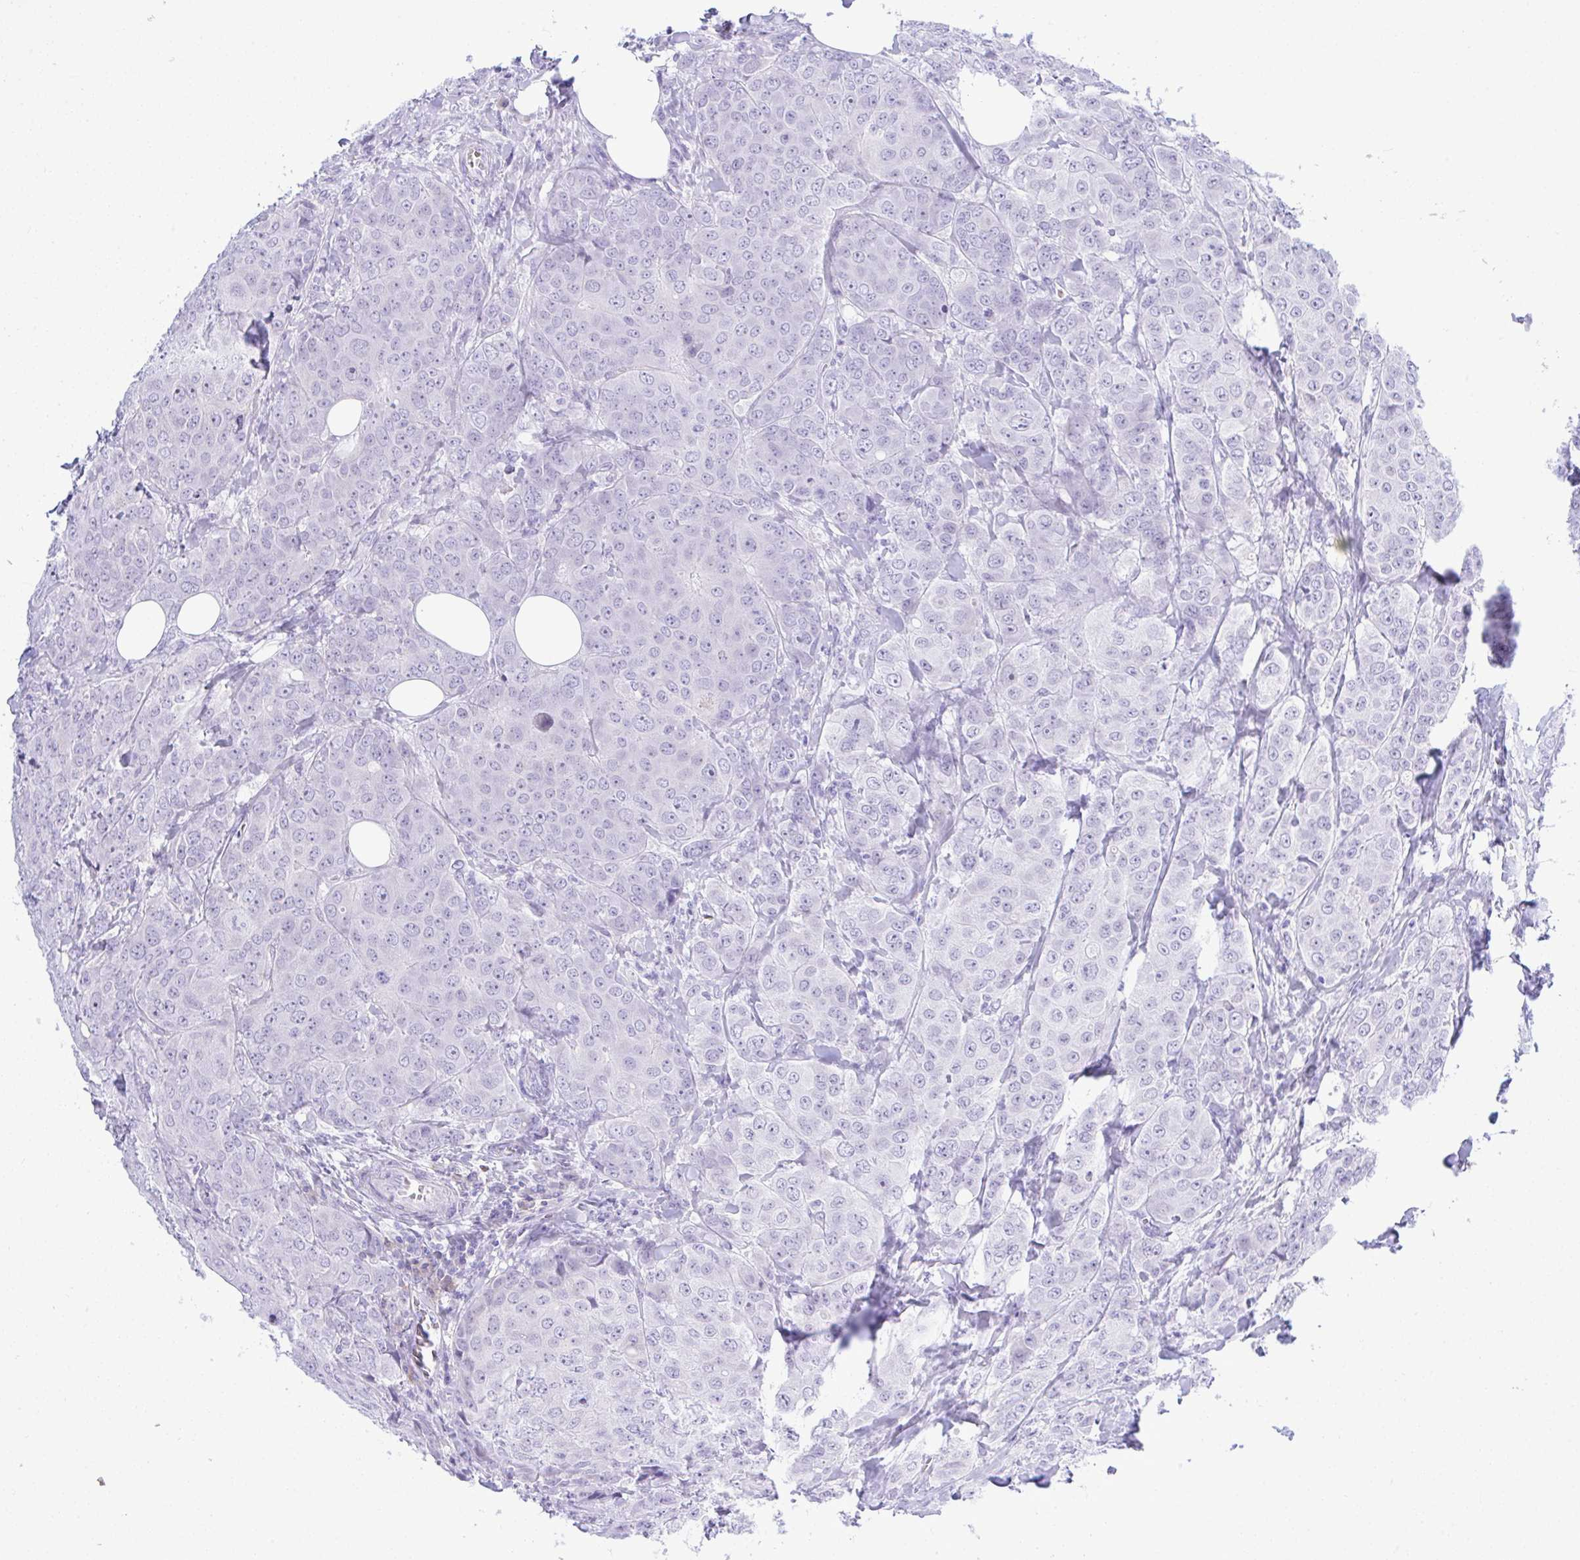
{"staining": {"intensity": "negative", "quantity": "none", "location": "none"}, "tissue": "breast cancer", "cell_type": "Tumor cells", "image_type": "cancer", "snomed": [{"axis": "morphology", "description": "Duct carcinoma"}, {"axis": "topography", "description": "Breast"}], "caption": "Immunohistochemical staining of breast intraductal carcinoma shows no significant expression in tumor cells.", "gene": "SEL1L2", "patient": {"sex": "female", "age": 43}}